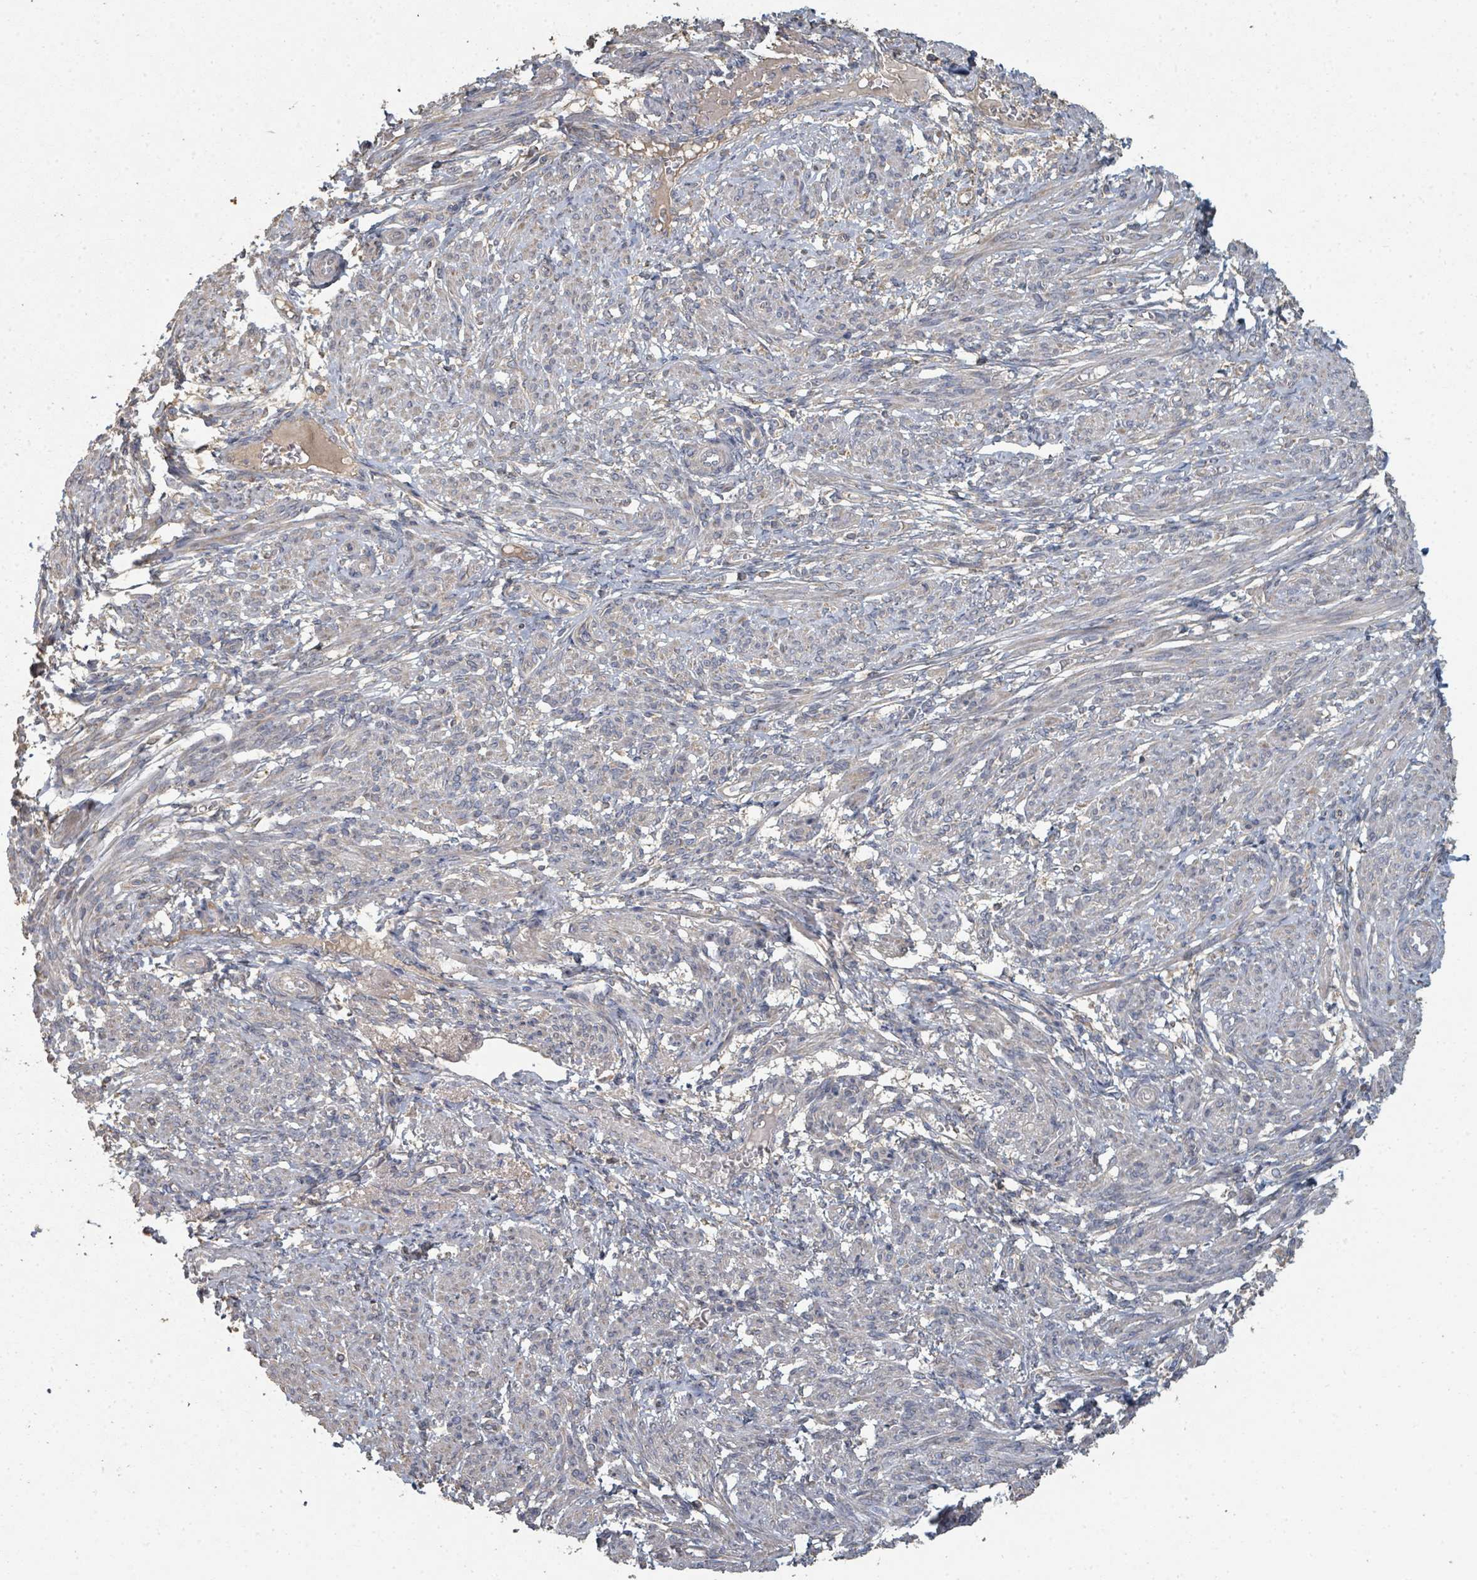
{"staining": {"intensity": "weak", "quantity": "<25%", "location": "cytoplasmic/membranous"}, "tissue": "smooth muscle", "cell_type": "Smooth muscle cells", "image_type": "normal", "snomed": [{"axis": "morphology", "description": "Normal tissue, NOS"}, {"axis": "topography", "description": "Smooth muscle"}], "caption": "A histopathology image of human smooth muscle is negative for staining in smooth muscle cells. (DAB (3,3'-diaminobenzidine) immunohistochemistry (IHC) with hematoxylin counter stain).", "gene": "WDFY1", "patient": {"sex": "female", "age": 39}}